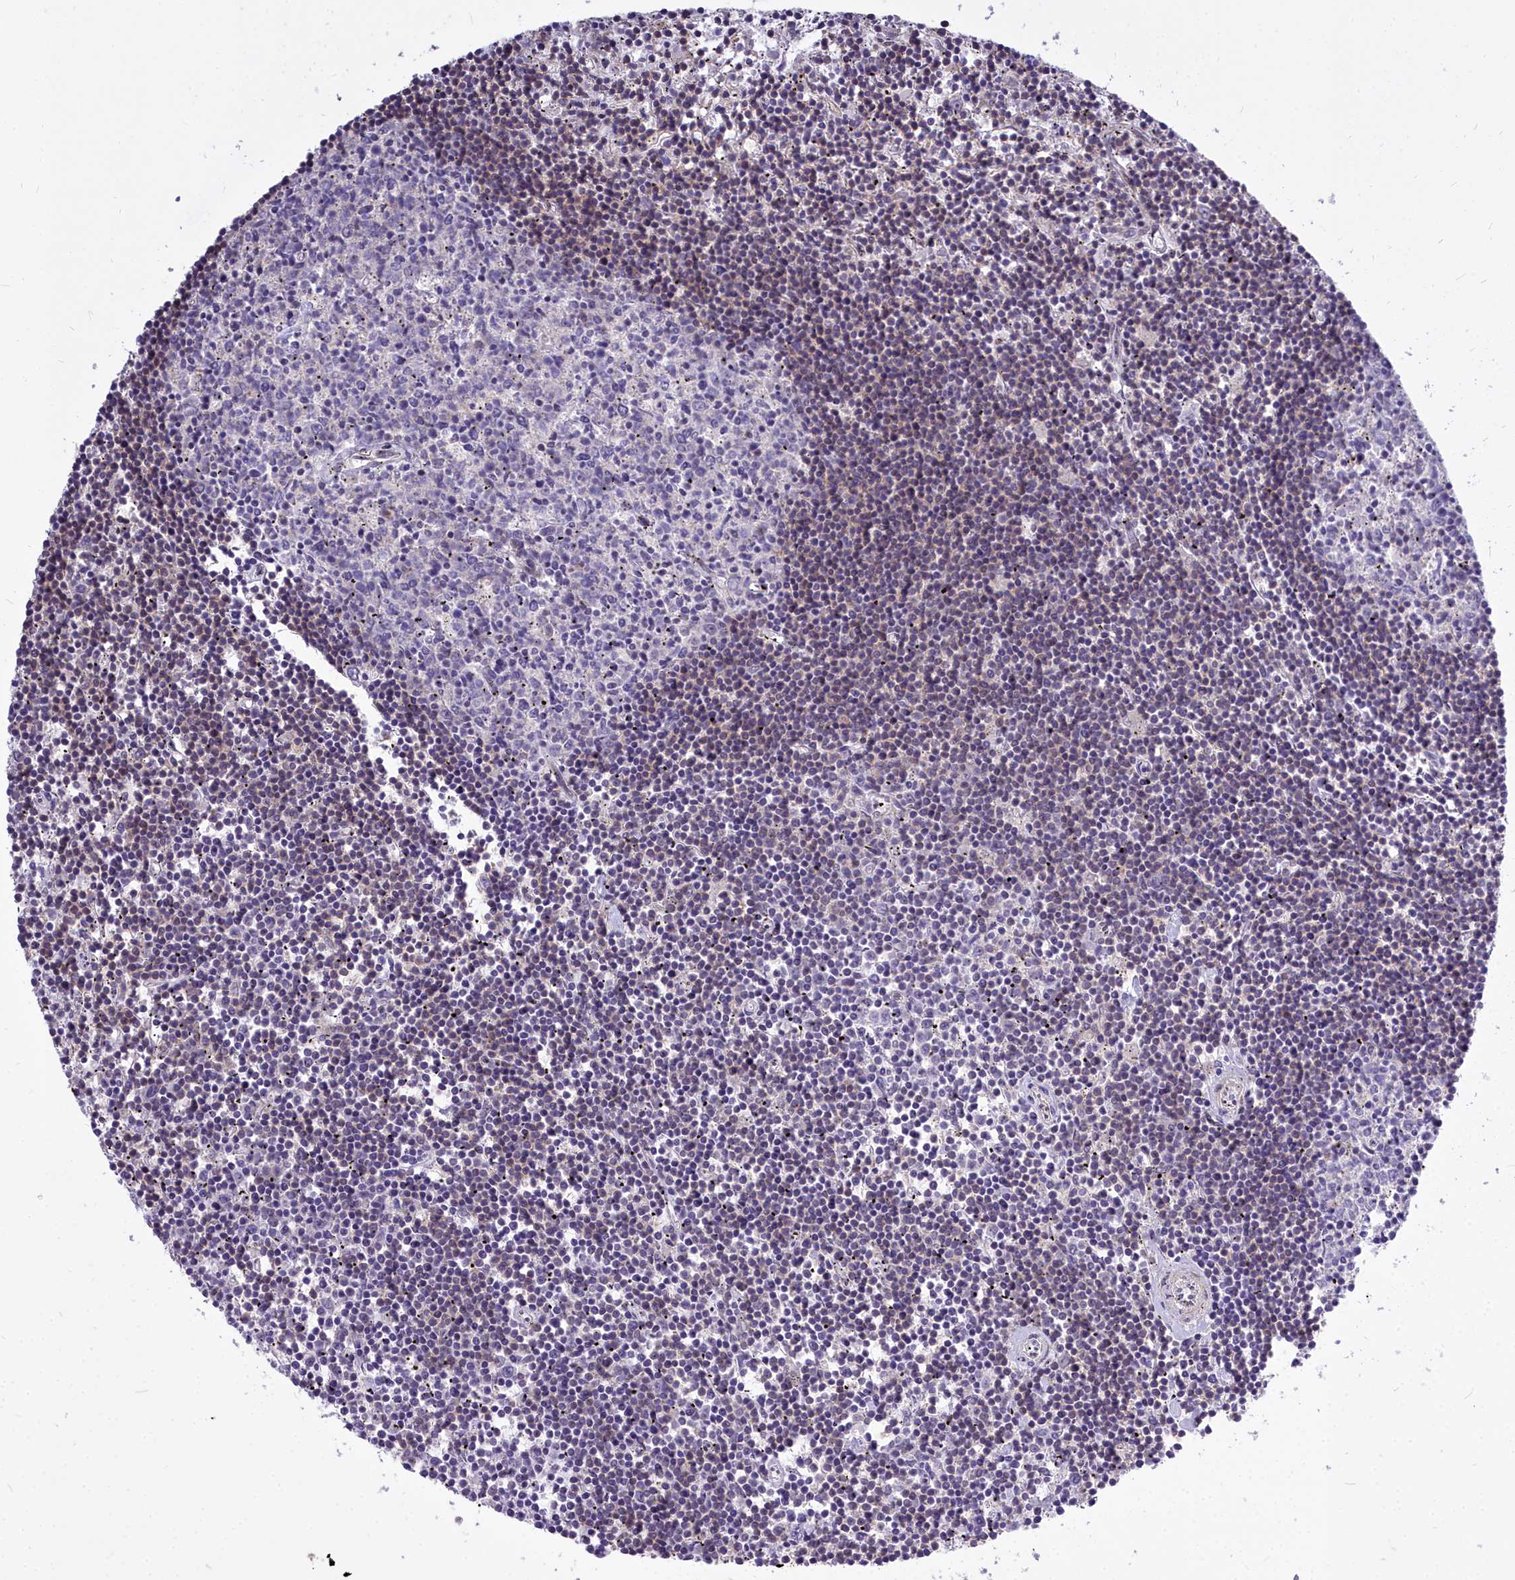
{"staining": {"intensity": "weak", "quantity": "<25%", "location": "cytoplasmic/membranous"}, "tissue": "lymphoma", "cell_type": "Tumor cells", "image_type": "cancer", "snomed": [{"axis": "morphology", "description": "Malignant lymphoma, non-Hodgkin's type, Low grade"}, {"axis": "topography", "description": "Spleen"}], "caption": "There is no significant expression in tumor cells of lymphoma.", "gene": "ABCB8", "patient": {"sex": "male", "age": 76}}